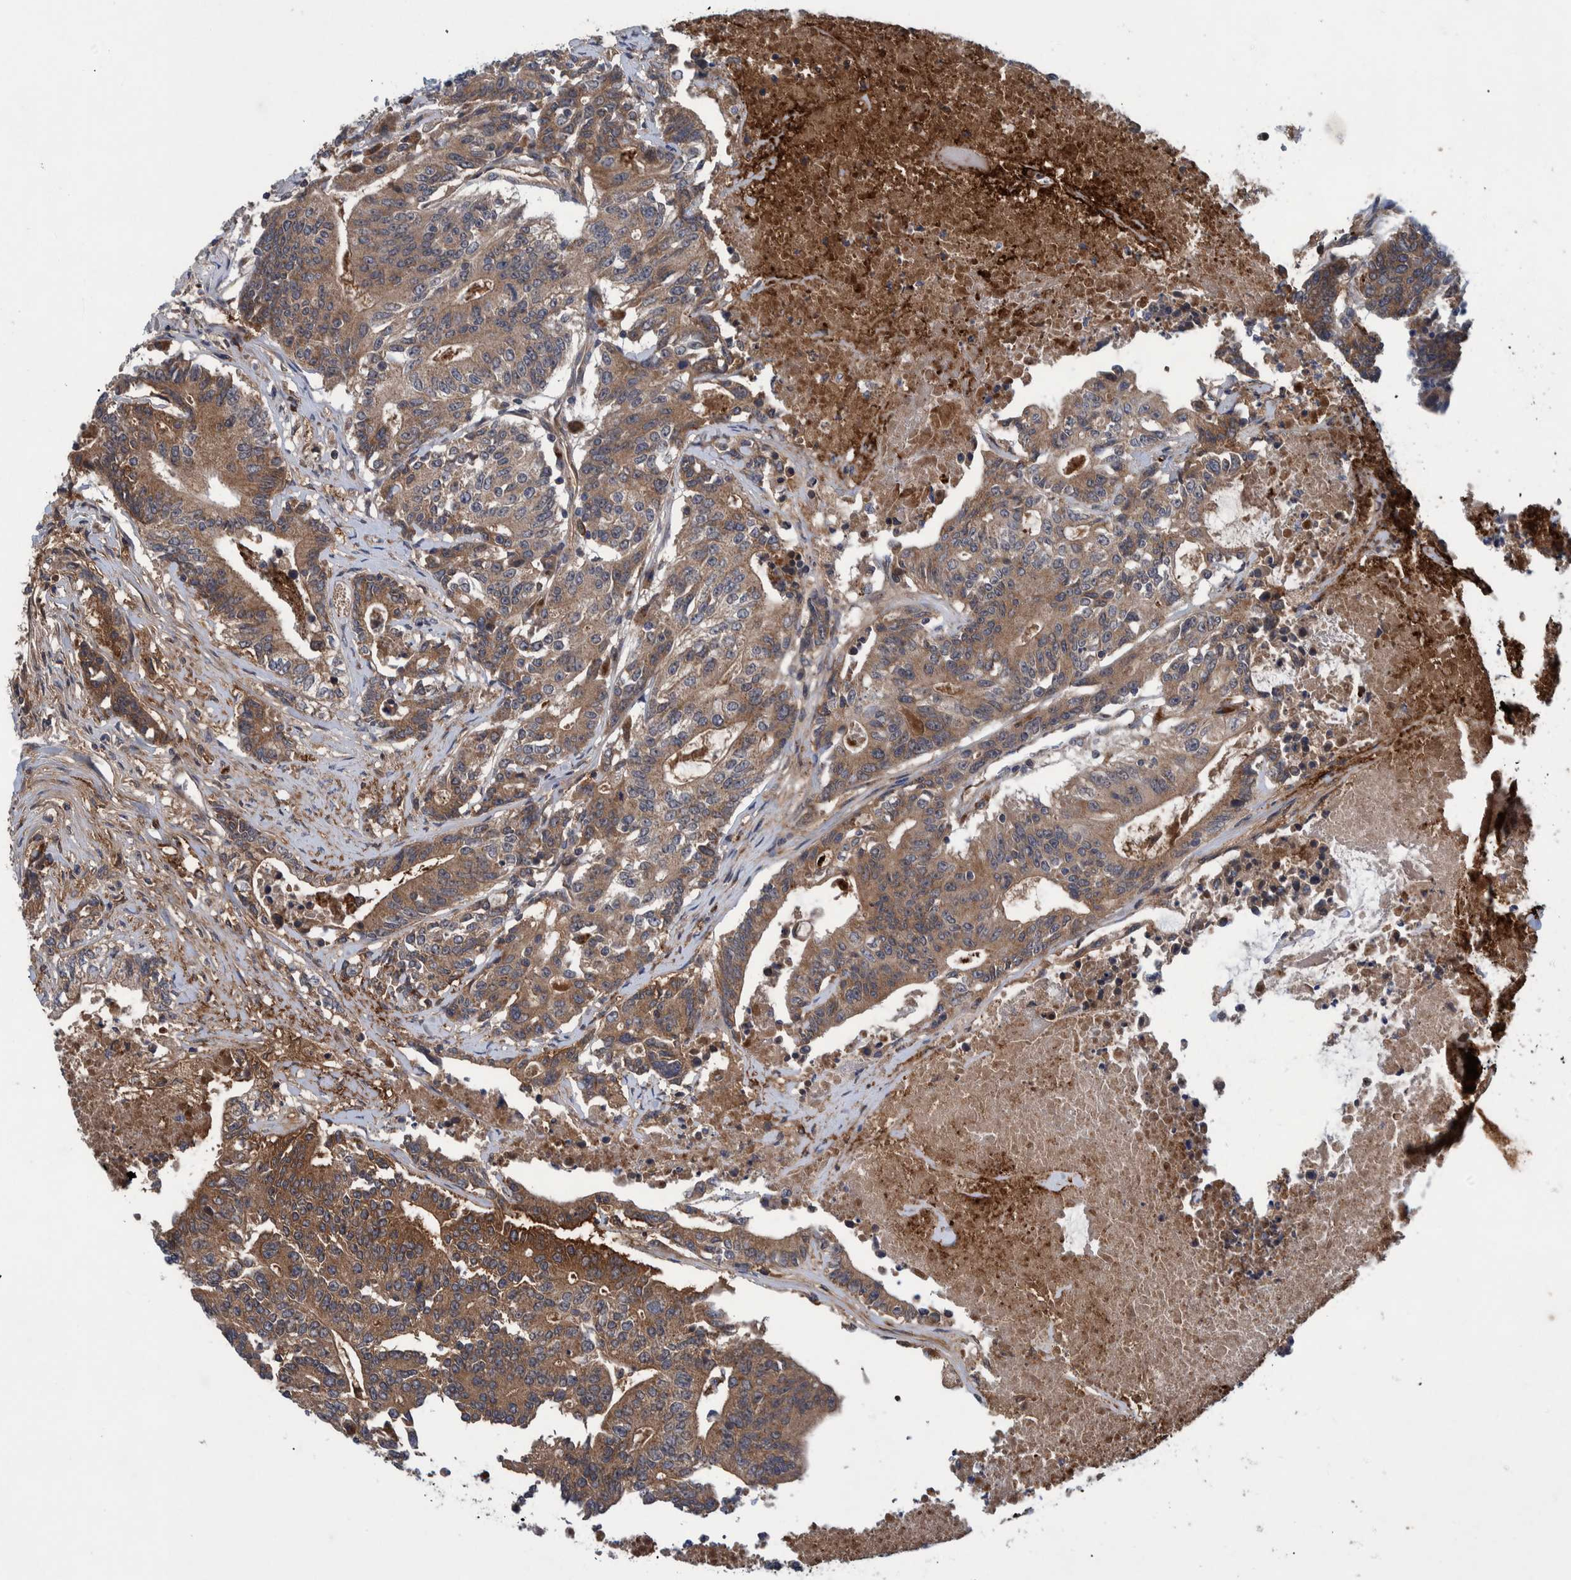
{"staining": {"intensity": "moderate", "quantity": ">75%", "location": "cytoplasmic/membranous"}, "tissue": "colorectal cancer", "cell_type": "Tumor cells", "image_type": "cancer", "snomed": [{"axis": "morphology", "description": "Adenocarcinoma, NOS"}, {"axis": "topography", "description": "Colon"}], "caption": "Protein expression analysis of colorectal cancer shows moderate cytoplasmic/membranous staining in approximately >75% of tumor cells.", "gene": "ITIH3", "patient": {"sex": "female", "age": 77}}